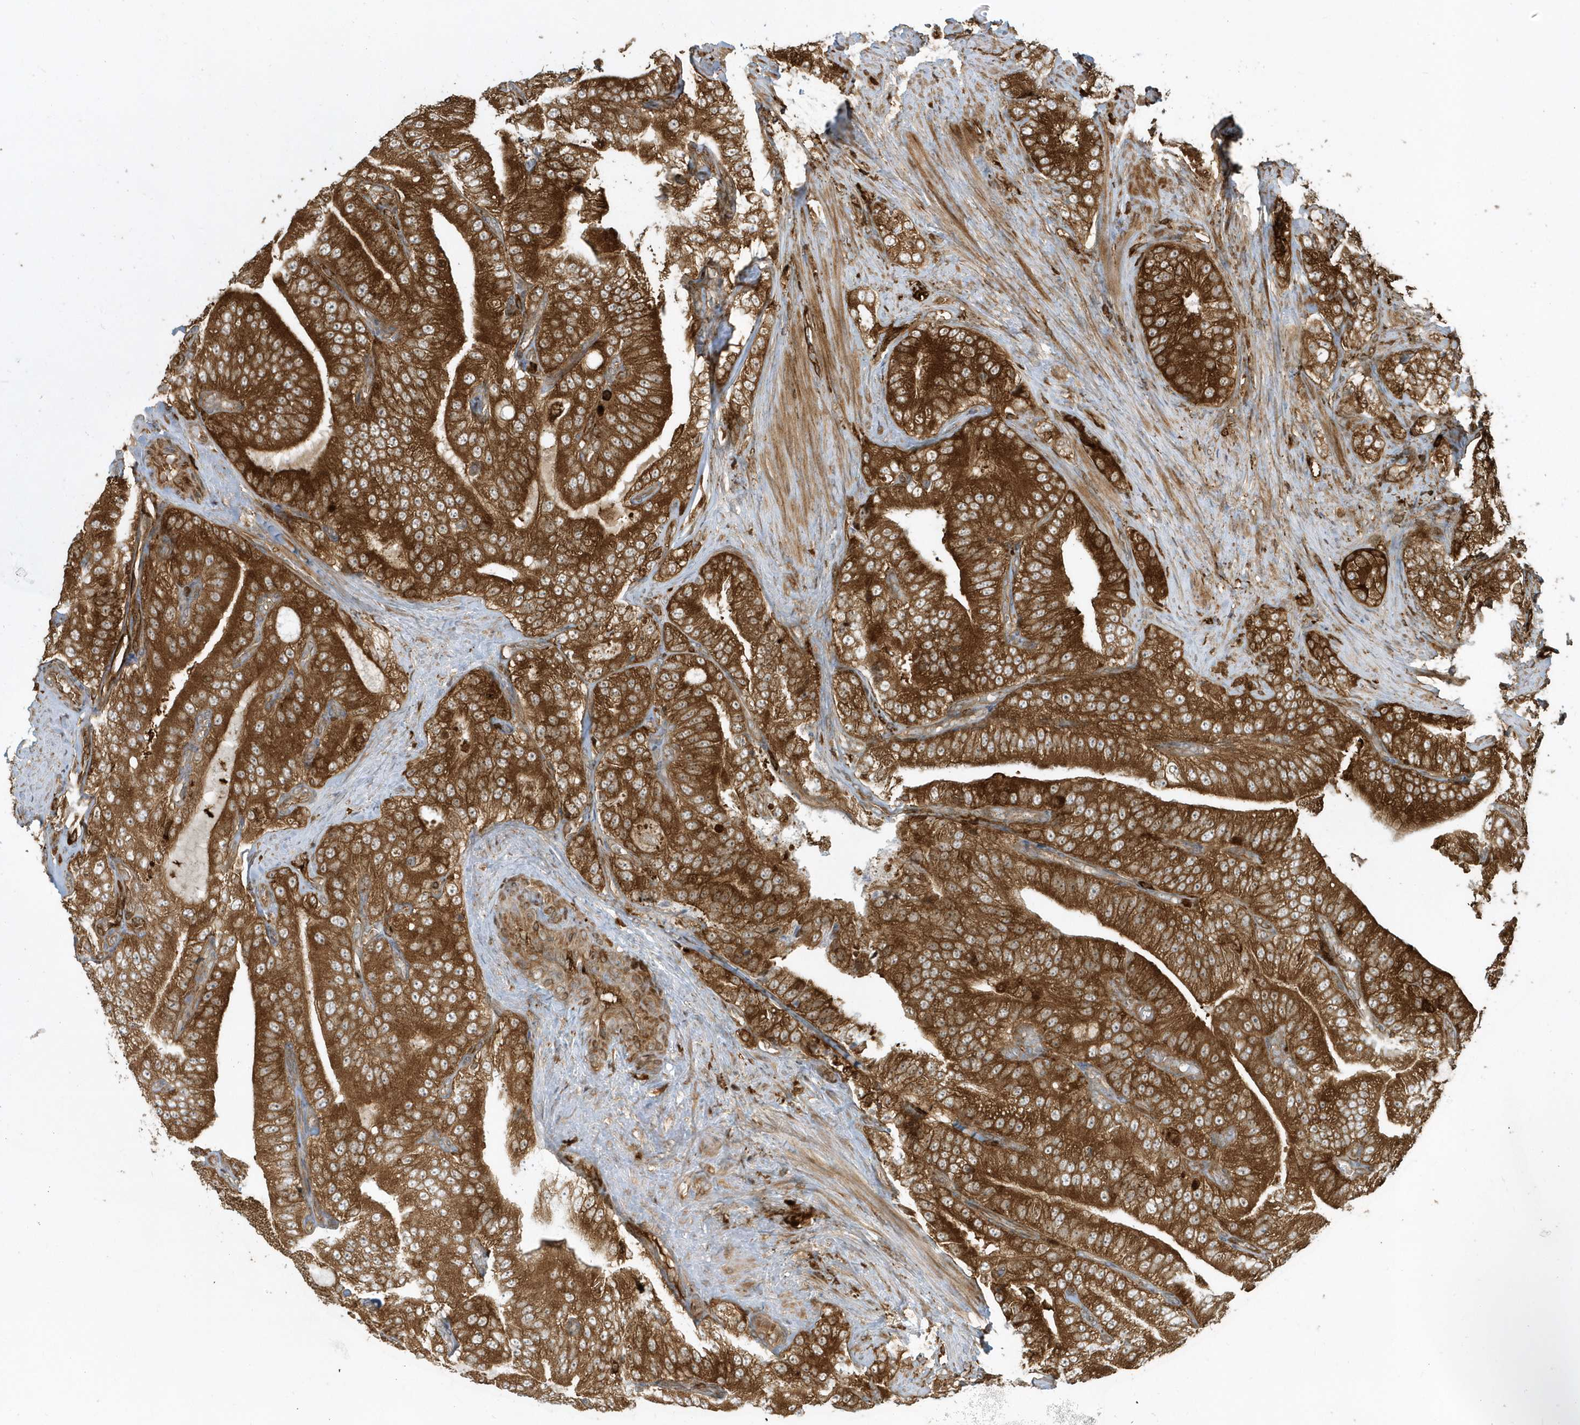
{"staining": {"intensity": "strong", "quantity": ">75%", "location": "cytoplasmic/membranous"}, "tissue": "prostate cancer", "cell_type": "Tumor cells", "image_type": "cancer", "snomed": [{"axis": "morphology", "description": "Adenocarcinoma, High grade"}, {"axis": "topography", "description": "Prostate"}], "caption": "Protein analysis of prostate cancer tissue exhibits strong cytoplasmic/membranous expression in approximately >75% of tumor cells.", "gene": "CLCN6", "patient": {"sex": "male", "age": 58}}